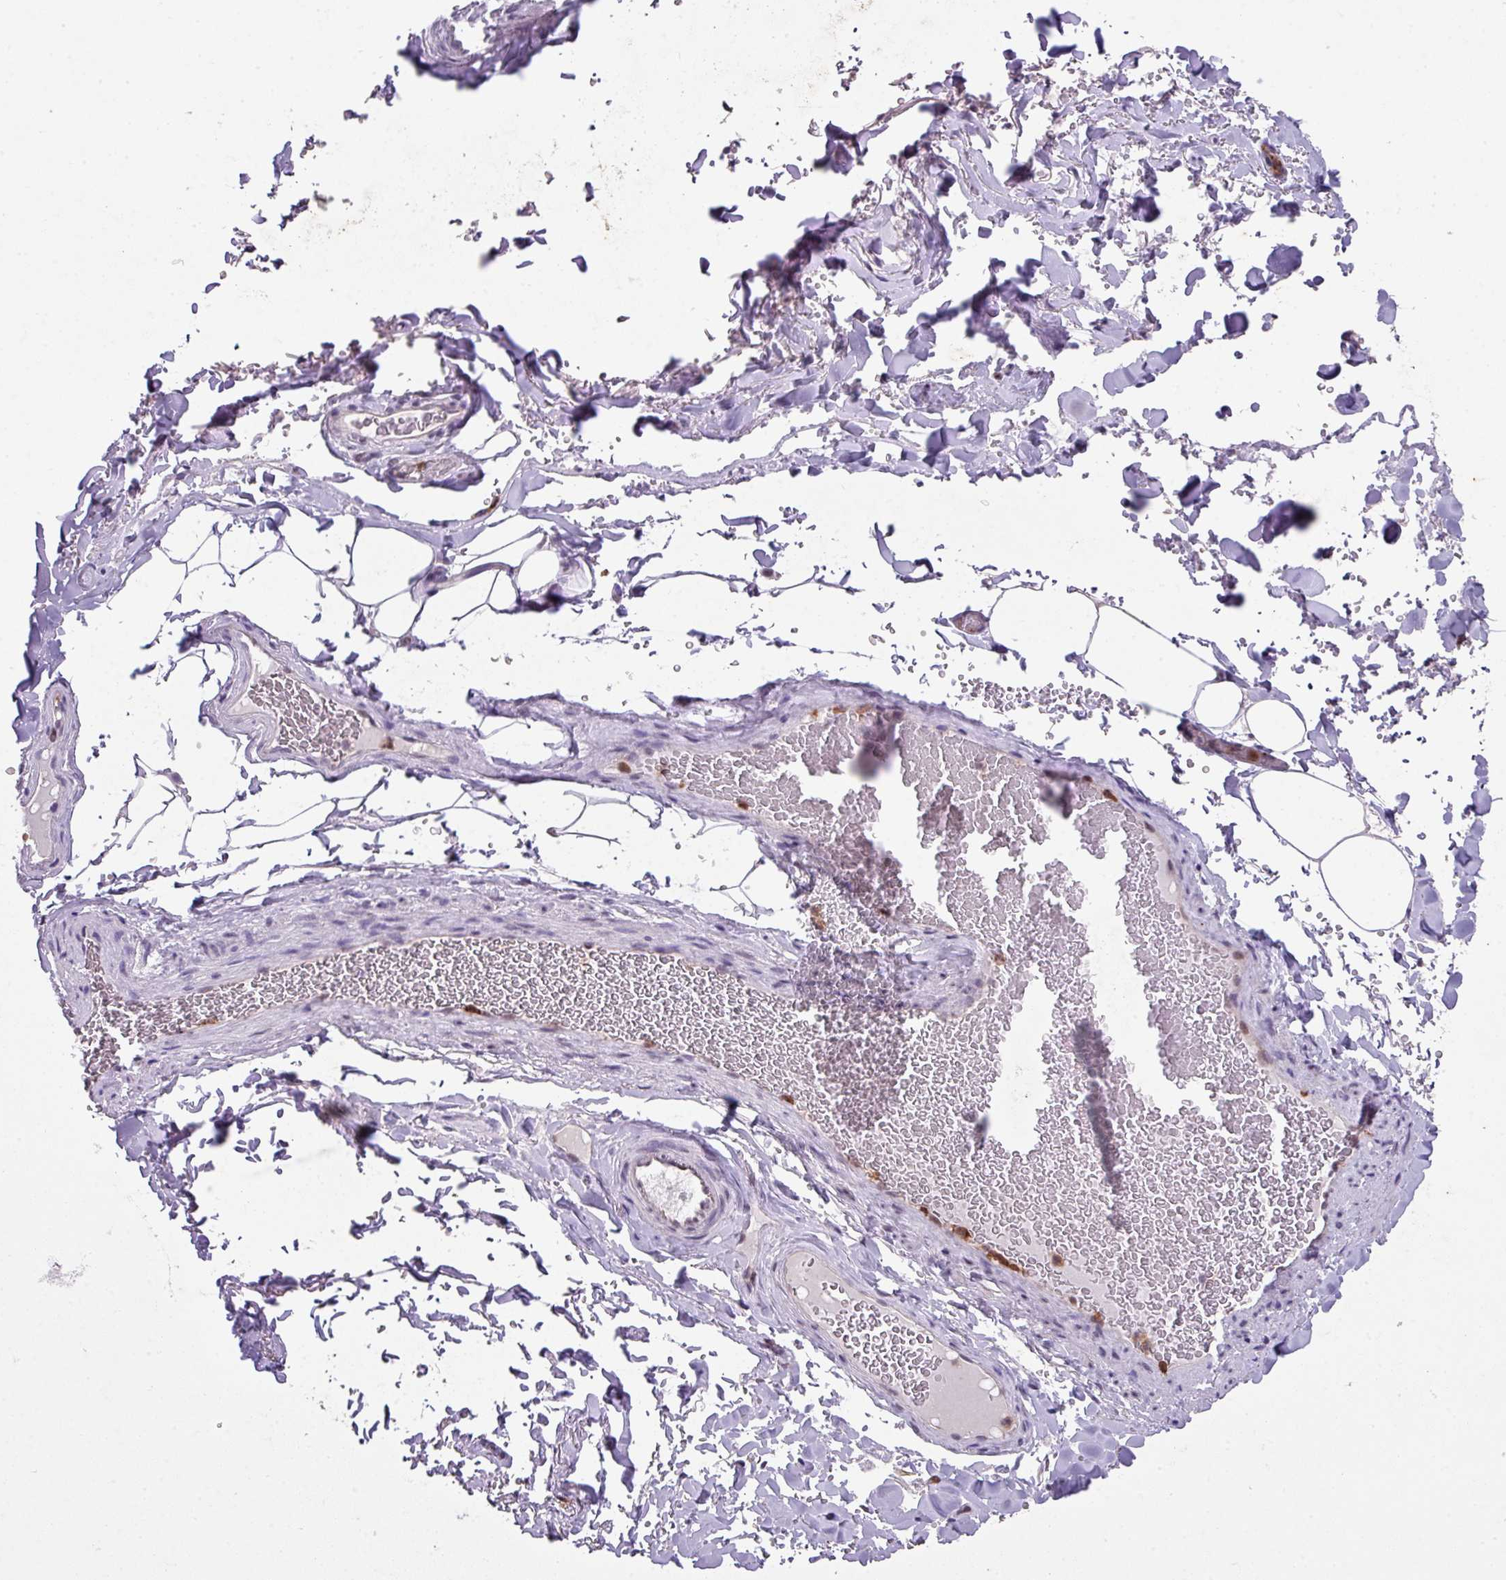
{"staining": {"intensity": "negative", "quantity": "none", "location": "none"}, "tissue": "adipose tissue", "cell_type": "Adipocytes", "image_type": "normal", "snomed": [{"axis": "morphology", "description": "Normal tissue, NOS"}, {"axis": "topography", "description": "Rectum"}, {"axis": "topography", "description": "Peripheral nerve tissue"}], "caption": "IHC histopathology image of normal human adipose tissue stained for a protein (brown), which displays no positivity in adipocytes.", "gene": "ZFP3", "patient": {"sex": "female", "age": 69}}